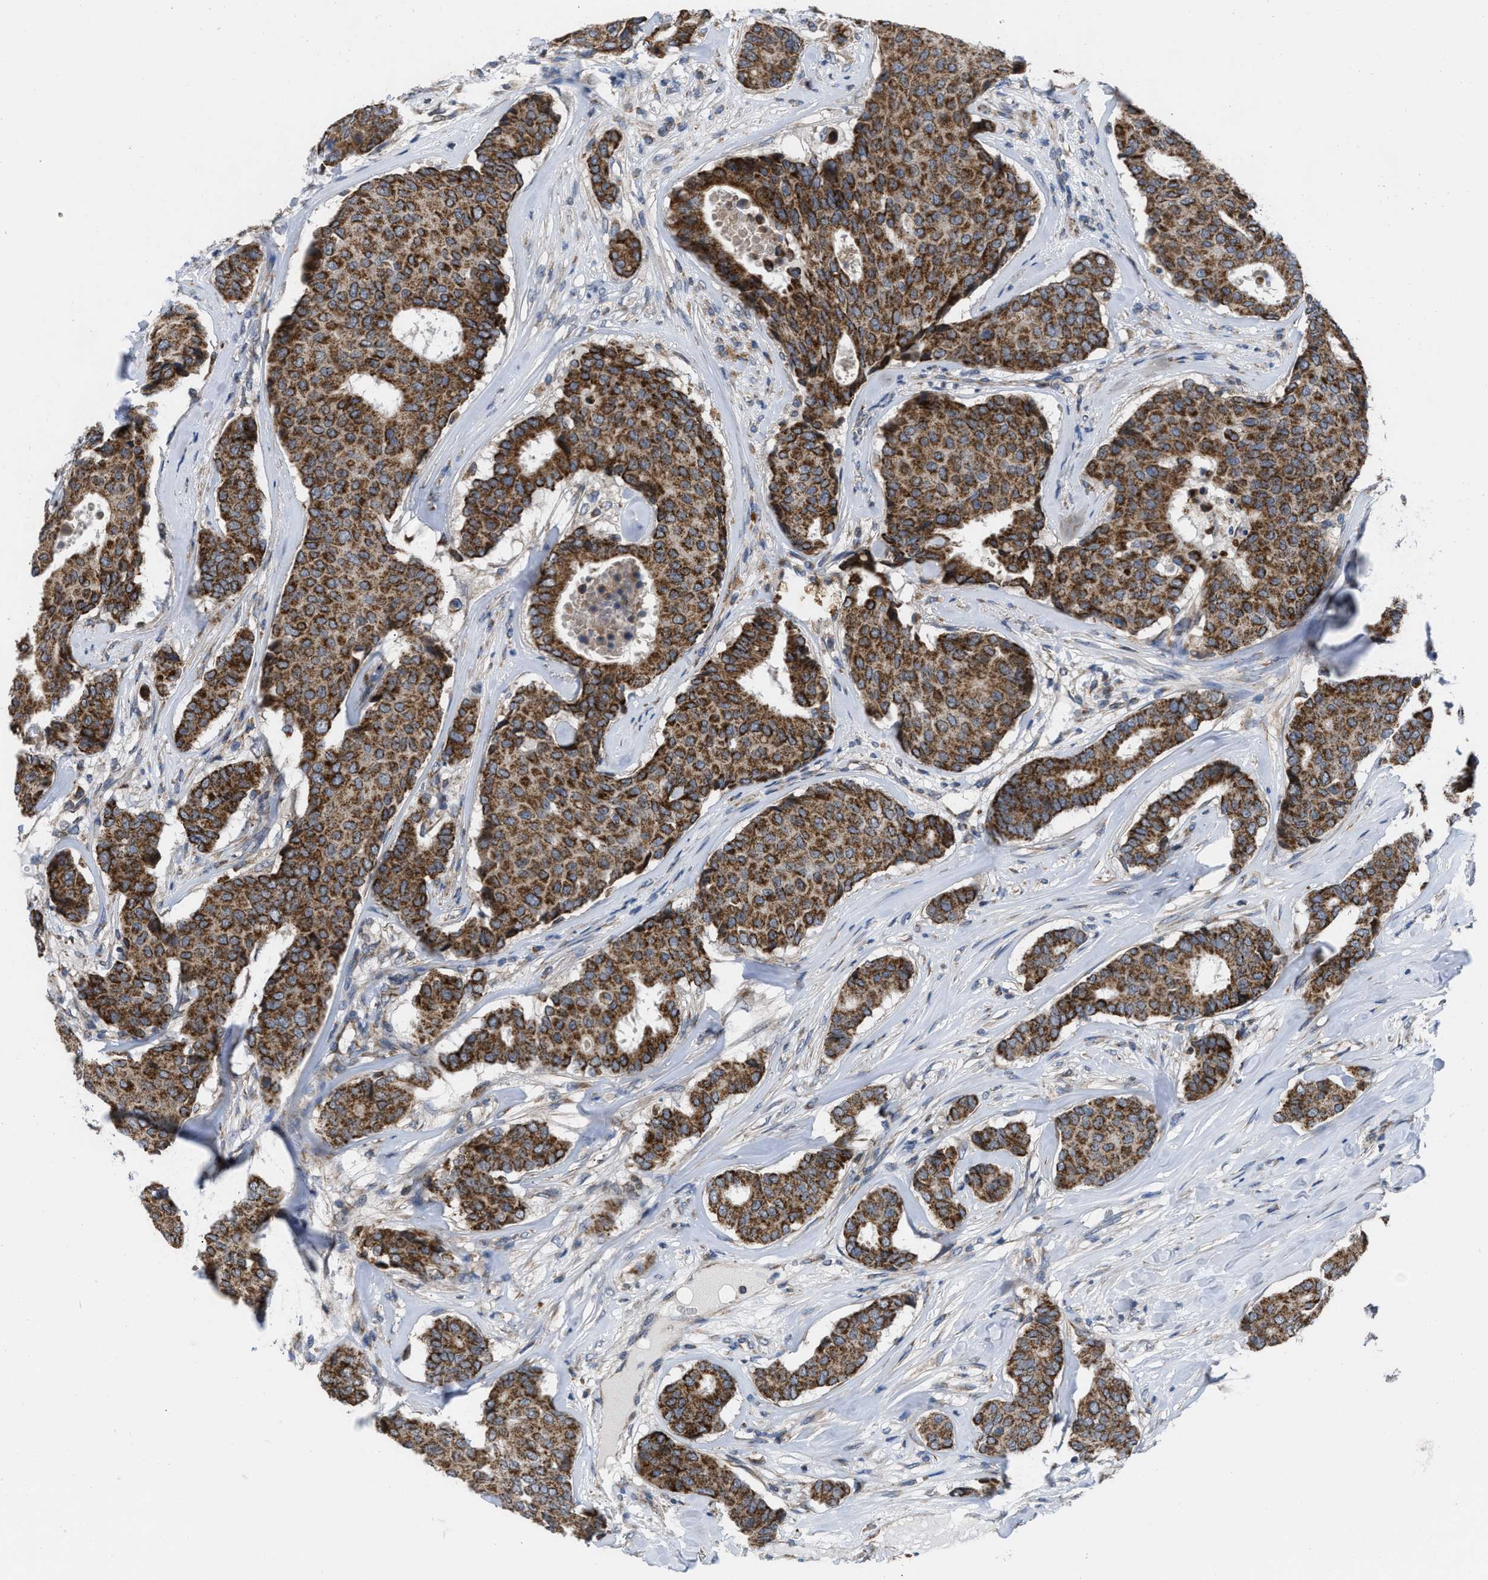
{"staining": {"intensity": "strong", "quantity": ">75%", "location": "cytoplasmic/membranous"}, "tissue": "breast cancer", "cell_type": "Tumor cells", "image_type": "cancer", "snomed": [{"axis": "morphology", "description": "Duct carcinoma"}, {"axis": "topography", "description": "Breast"}], "caption": "Immunohistochemical staining of human breast cancer displays high levels of strong cytoplasmic/membranous protein staining in about >75% of tumor cells.", "gene": "AKAP1", "patient": {"sex": "female", "age": 75}}